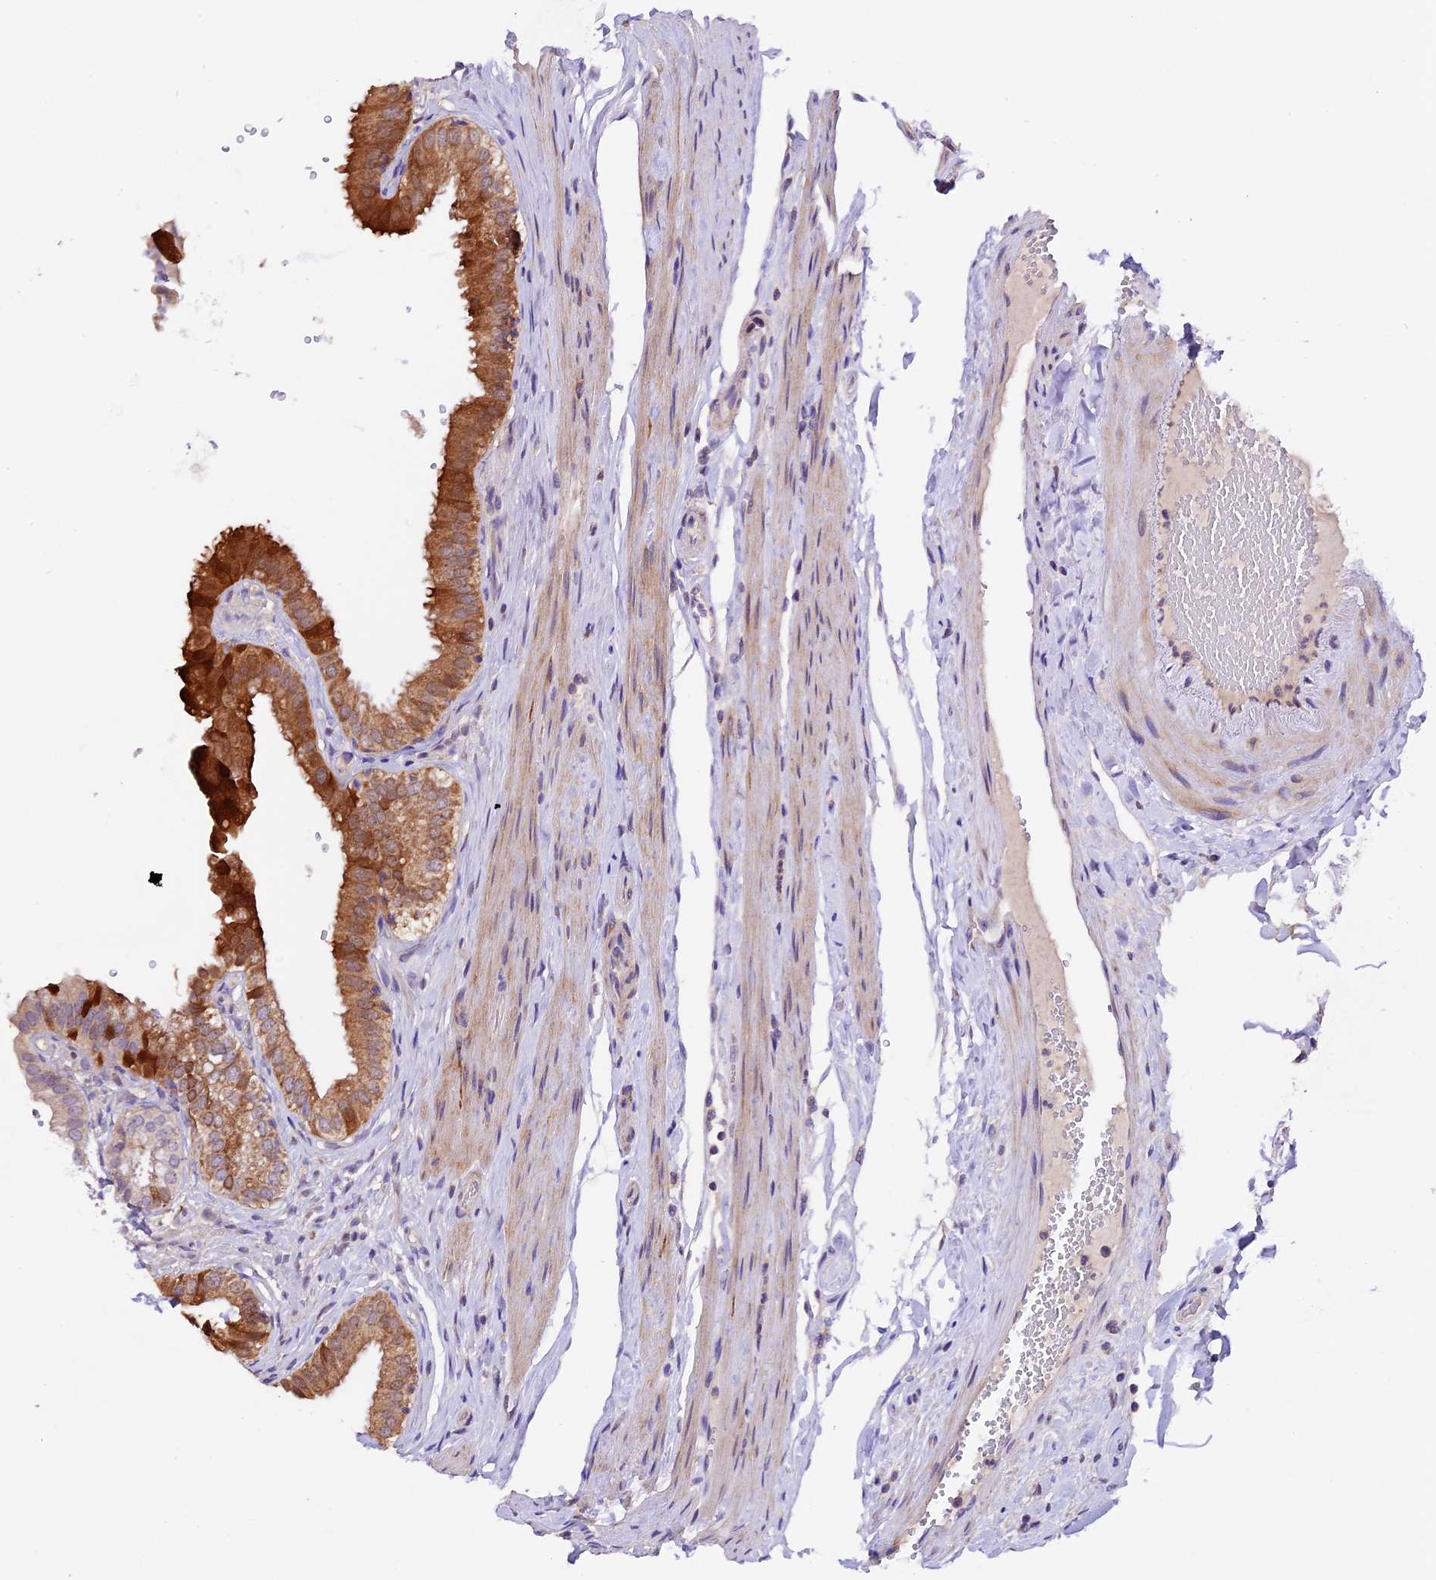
{"staining": {"intensity": "strong", "quantity": ">75%", "location": "cytoplasmic/membranous,nuclear"}, "tissue": "gallbladder", "cell_type": "Glandular cells", "image_type": "normal", "snomed": [{"axis": "morphology", "description": "Normal tissue, NOS"}, {"axis": "topography", "description": "Gallbladder"}], "caption": "This is a photomicrograph of IHC staining of unremarkable gallbladder, which shows strong positivity in the cytoplasmic/membranous,nuclear of glandular cells.", "gene": "DDX28", "patient": {"sex": "female", "age": 61}}